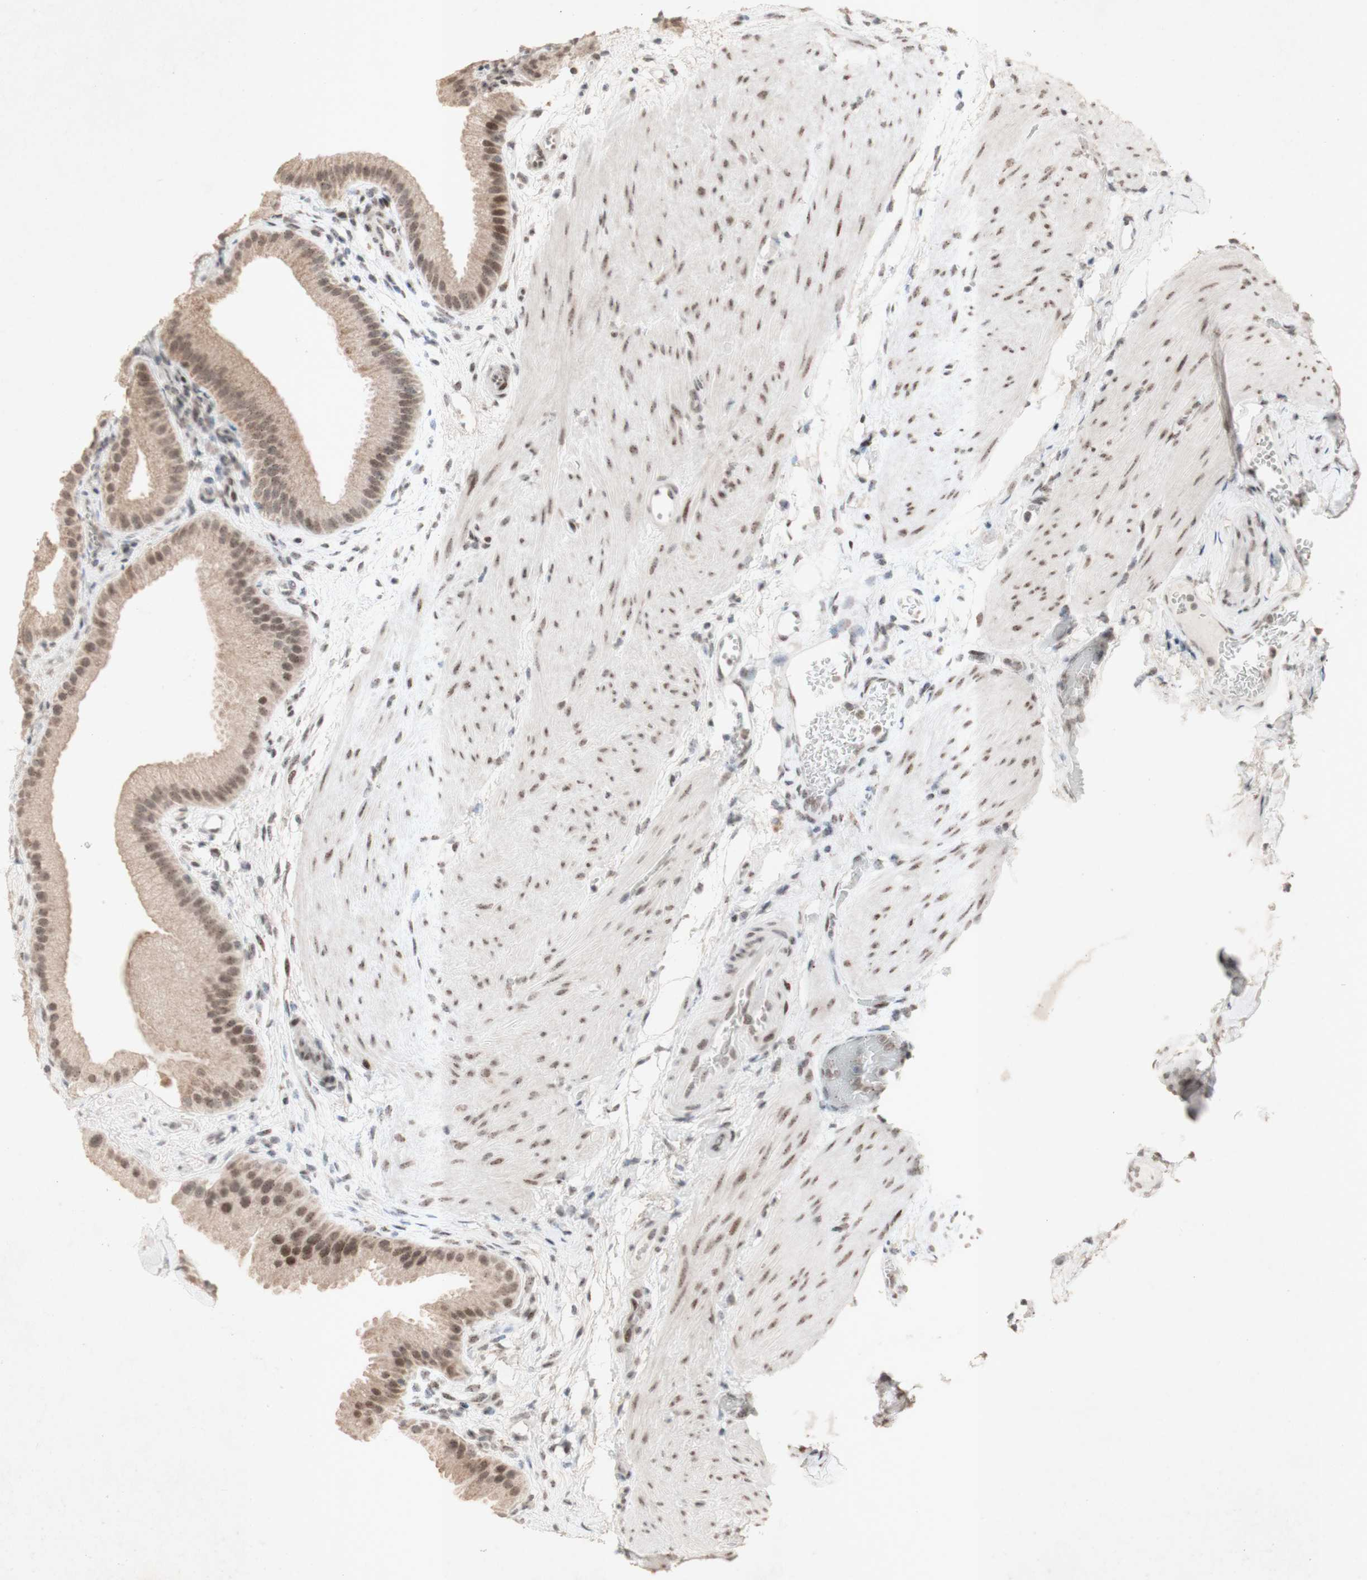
{"staining": {"intensity": "moderate", "quantity": ">75%", "location": "cytoplasmic/membranous,nuclear"}, "tissue": "gallbladder", "cell_type": "Glandular cells", "image_type": "normal", "snomed": [{"axis": "morphology", "description": "Normal tissue, NOS"}, {"axis": "topography", "description": "Gallbladder"}], "caption": "Immunohistochemistry (IHC) of benign gallbladder reveals medium levels of moderate cytoplasmic/membranous,nuclear positivity in about >75% of glandular cells.", "gene": "CENPB", "patient": {"sex": "female", "age": 64}}